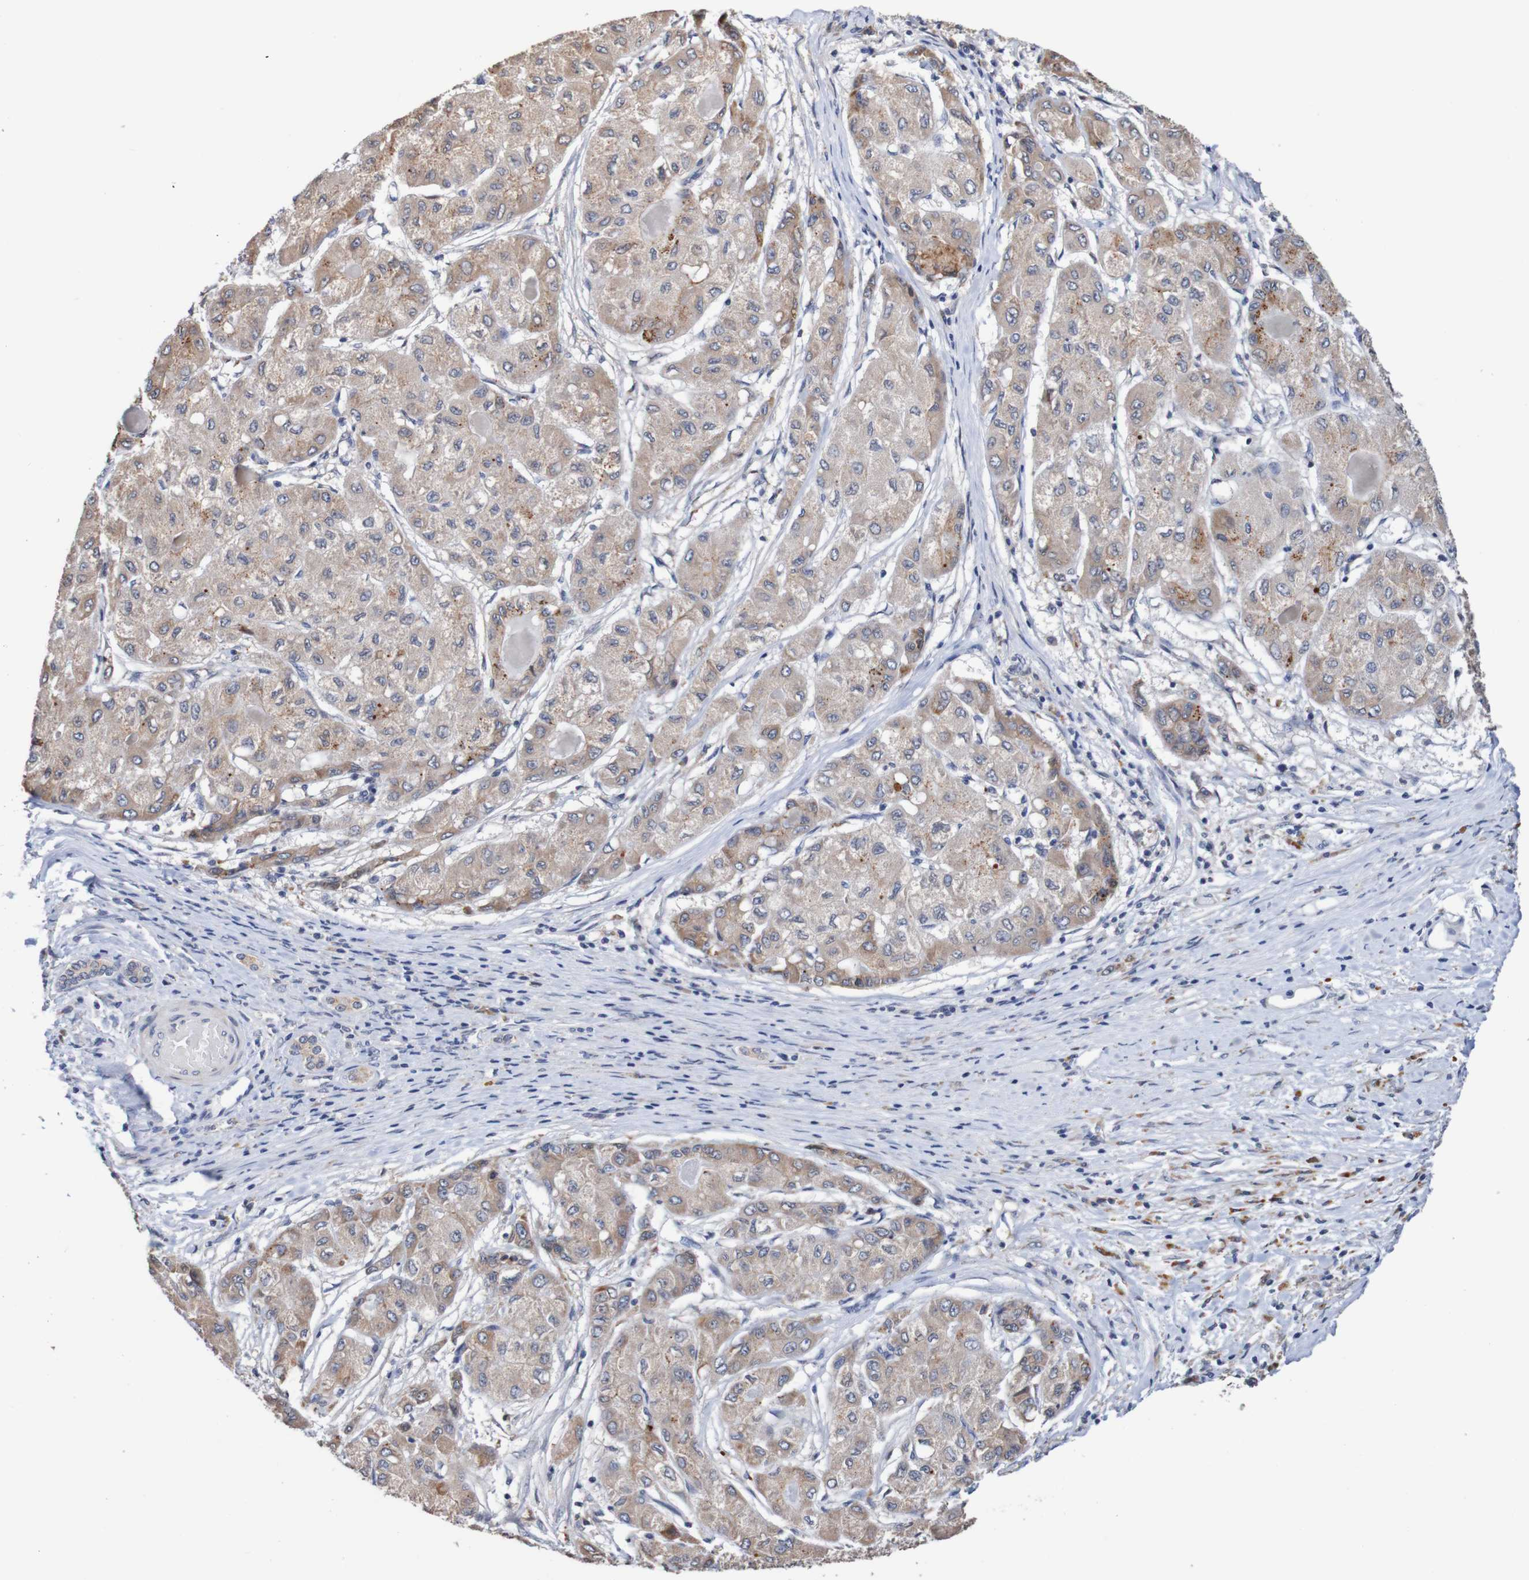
{"staining": {"intensity": "moderate", "quantity": ">75%", "location": "cytoplasmic/membranous"}, "tissue": "liver cancer", "cell_type": "Tumor cells", "image_type": "cancer", "snomed": [{"axis": "morphology", "description": "Carcinoma, Hepatocellular, NOS"}, {"axis": "topography", "description": "Liver"}], "caption": "Liver cancer (hepatocellular carcinoma) stained for a protein shows moderate cytoplasmic/membranous positivity in tumor cells. The staining is performed using DAB brown chromogen to label protein expression. The nuclei are counter-stained blue using hematoxylin.", "gene": "FIBP", "patient": {"sex": "male", "age": 80}}